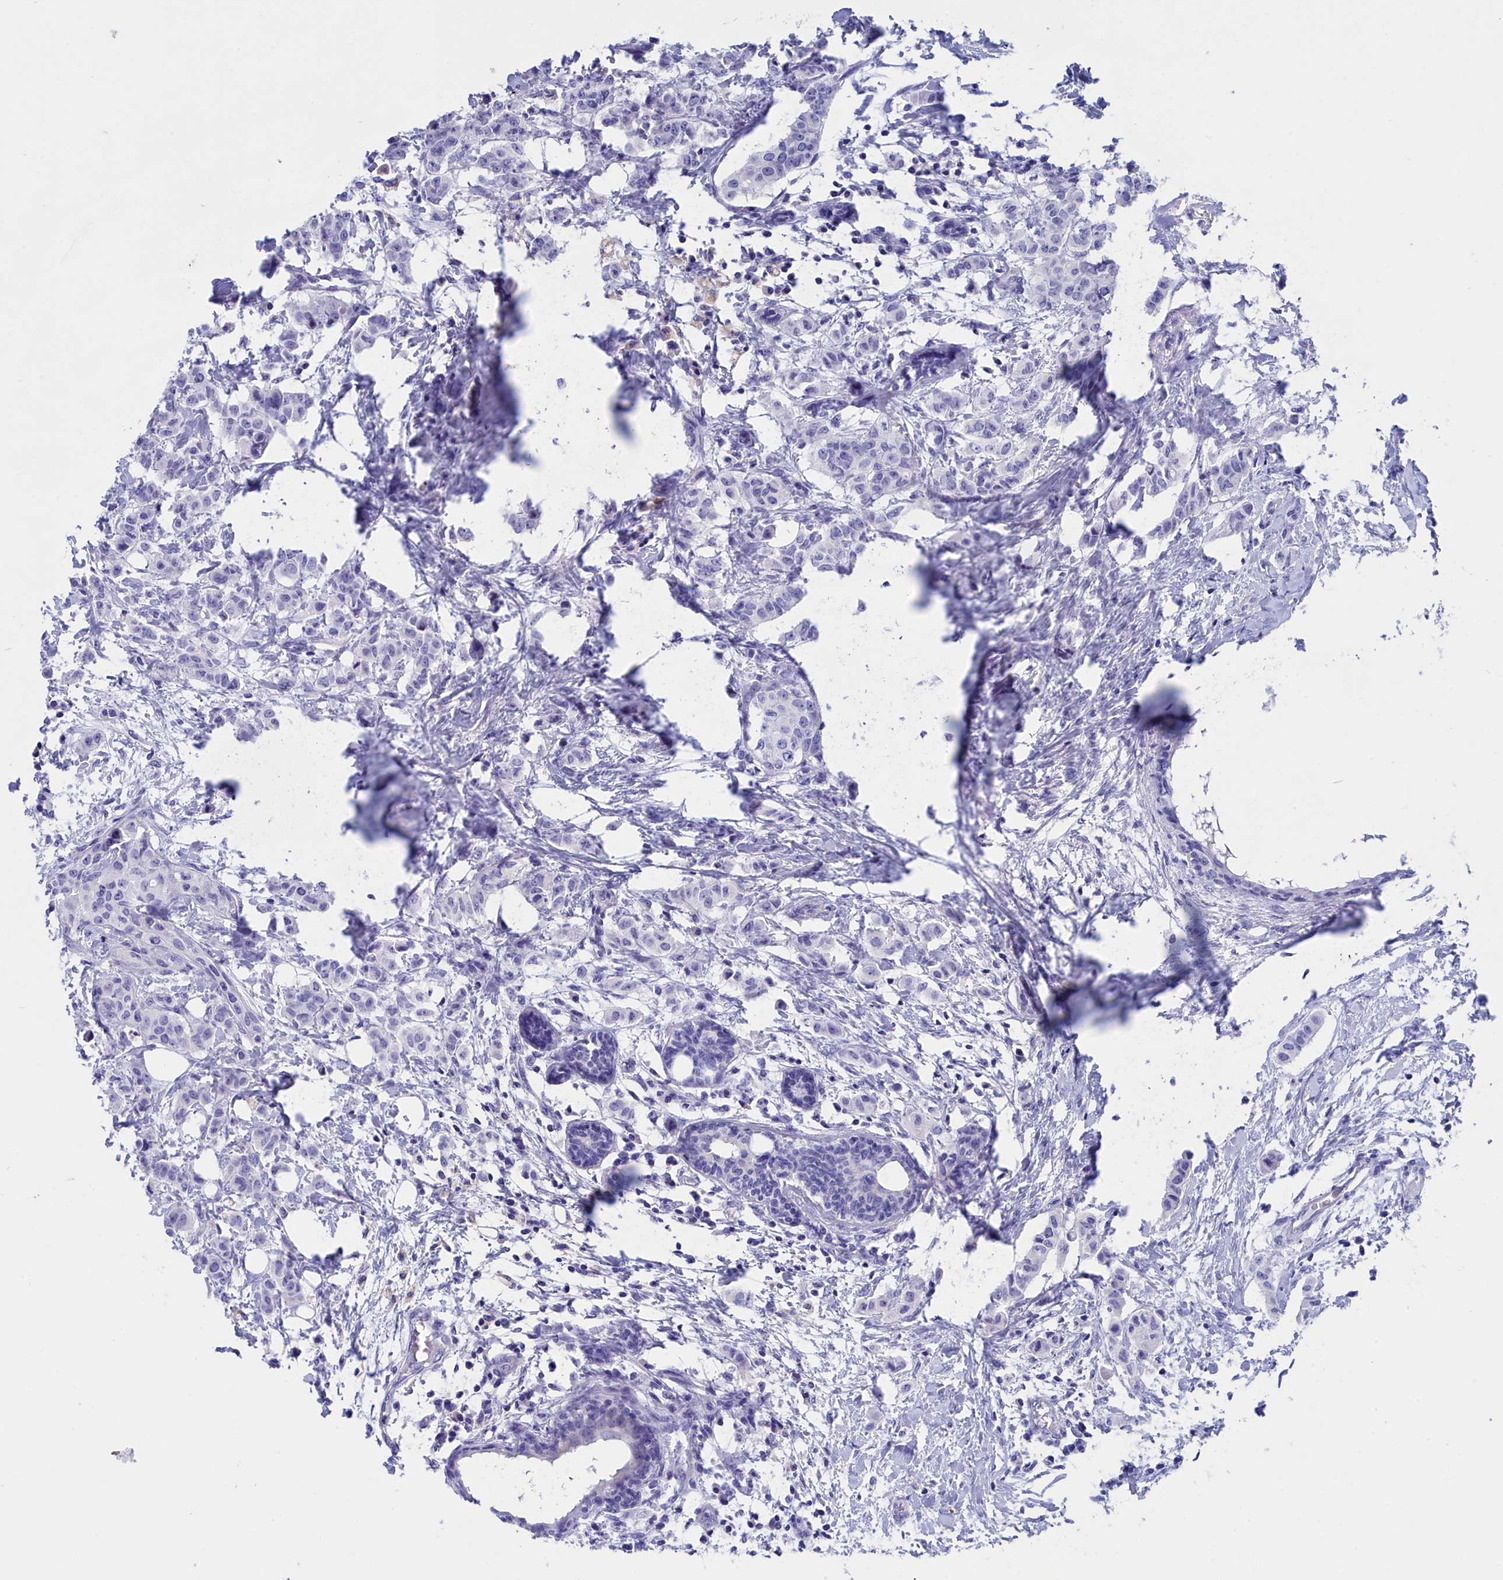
{"staining": {"intensity": "negative", "quantity": "none", "location": "none"}, "tissue": "breast cancer", "cell_type": "Tumor cells", "image_type": "cancer", "snomed": [{"axis": "morphology", "description": "Duct carcinoma"}, {"axis": "topography", "description": "Breast"}], "caption": "This is a photomicrograph of IHC staining of intraductal carcinoma (breast), which shows no positivity in tumor cells. (Stains: DAB (3,3'-diaminobenzidine) IHC with hematoxylin counter stain, Microscopy: brightfield microscopy at high magnification).", "gene": "VPS35L", "patient": {"sex": "female", "age": 40}}